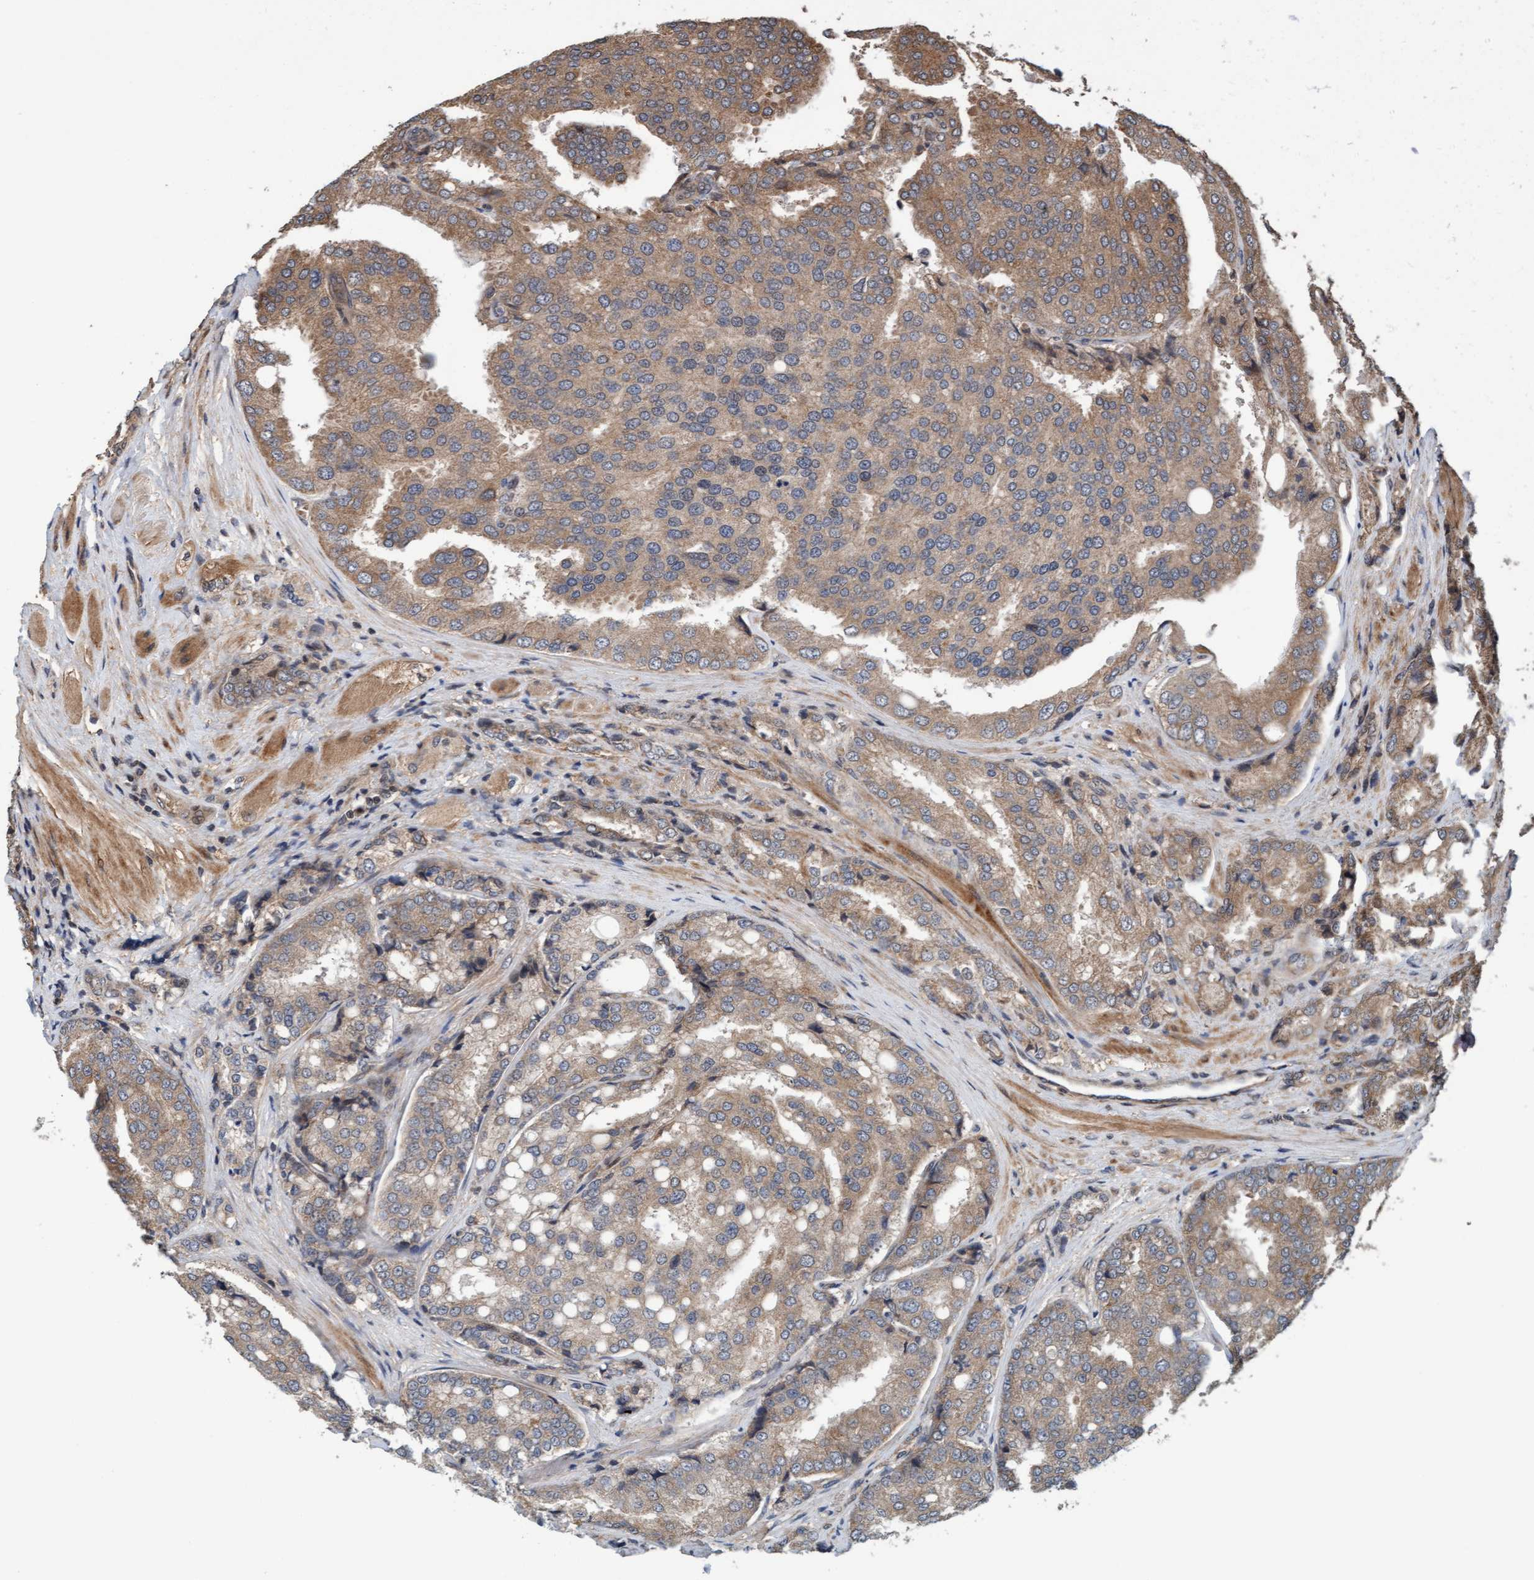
{"staining": {"intensity": "moderate", "quantity": ">75%", "location": "cytoplasmic/membranous"}, "tissue": "prostate cancer", "cell_type": "Tumor cells", "image_type": "cancer", "snomed": [{"axis": "morphology", "description": "Adenocarcinoma, High grade"}, {"axis": "topography", "description": "Prostate"}], "caption": "Immunohistochemical staining of human prostate cancer (high-grade adenocarcinoma) exhibits moderate cytoplasmic/membranous protein expression in approximately >75% of tumor cells.", "gene": "MLXIP", "patient": {"sex": "male", "age": 50}}